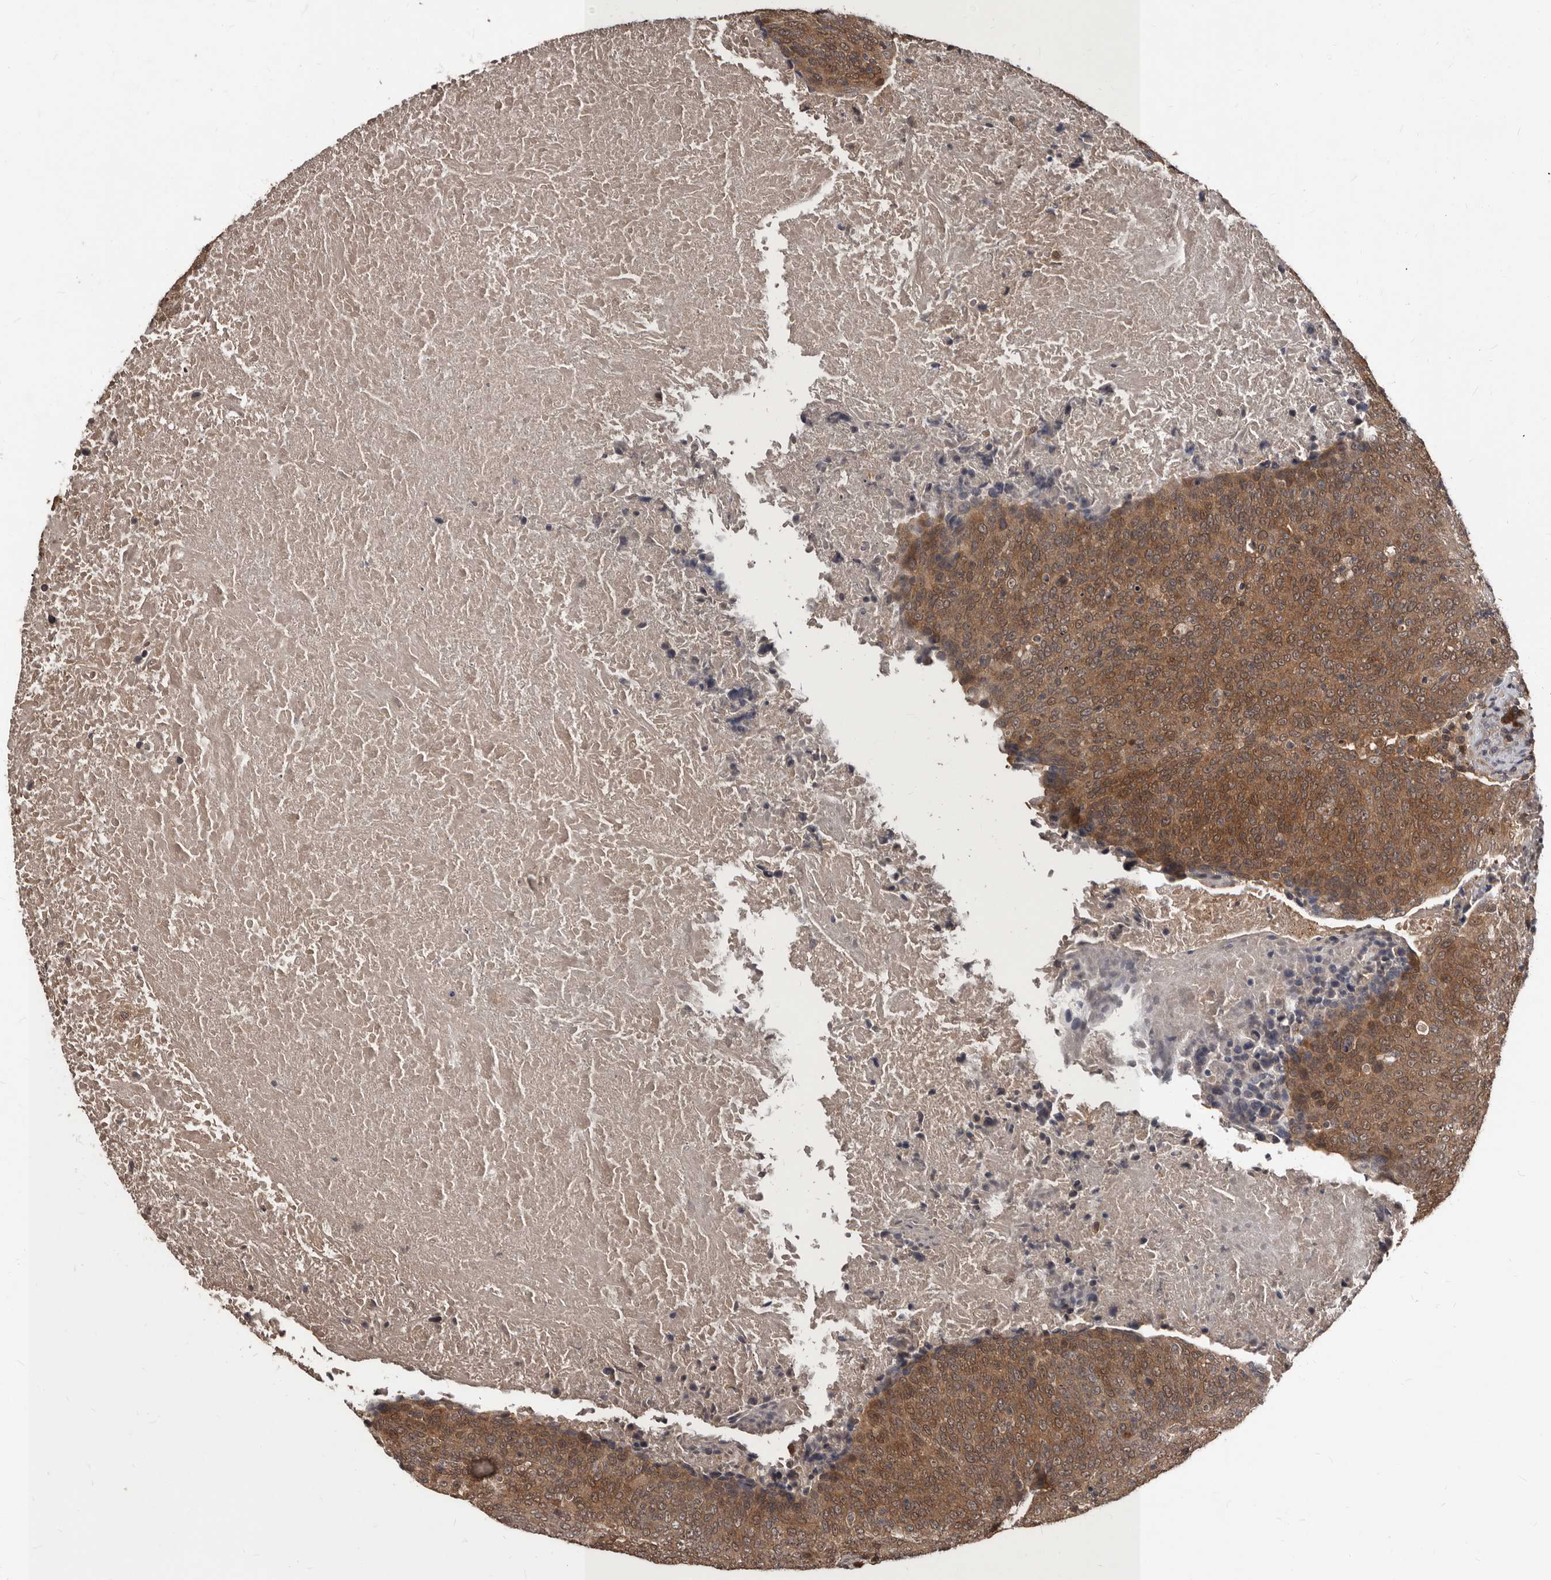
{"staining": {"intensity": "moderate", "quantity": ">75%", "location": "cytoplasmic/membranous"}, "tissue": "head and neck cancer", "cell_type": "Tumor cells", "image_type": "cancer", "snomed": [{"axis": "morphology", "description": "Squamous cell carcinoma, NOS"}, {"axis": "morphology", "description": "Squamous cell carcinoma, metastatic, NOS"}, {"axis": "topography", "description": "Lymph node"}, {"axis": "topography", "description": "Head-Neck"}], "caption": "Immunohistochemistry image of neoplastic tissue: squamous cell carcinoma (head and neck) stained using IHC demonstrates medium levels of moderate protein expression localized specifically in the cytoplasmic/membranous of tumor cells, appearing as a cytoplasmic/membranous brown color.", "gene": "PMVK", "patient": {"sex": "male", "age": 62}}